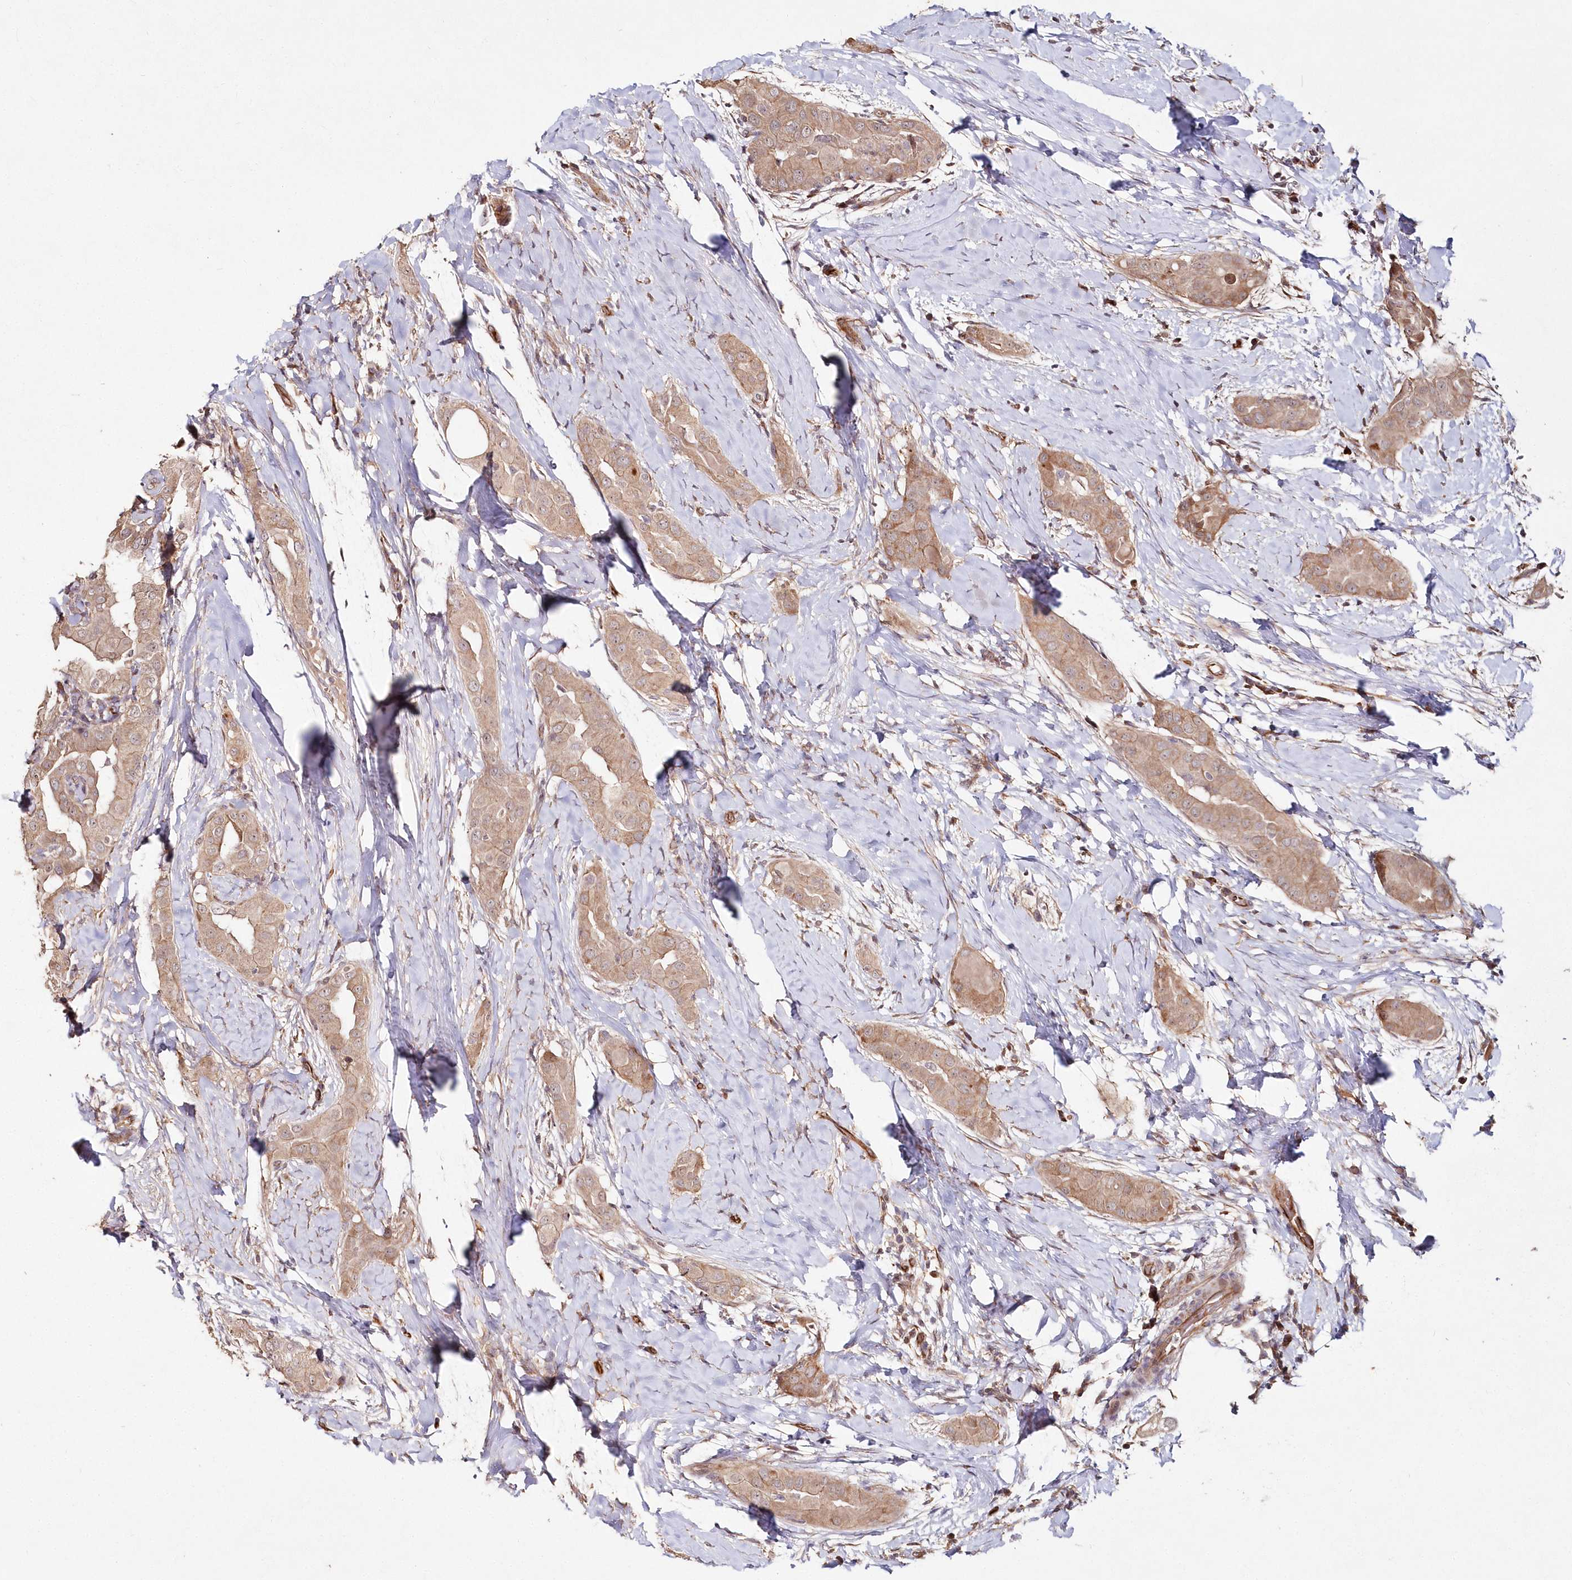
{"staining": {"intensity": "moderate", "quantity": ">75%", "location": "cytoplasmic/membranous"}, "tissue": "thyroid cancer", "cell_type": "Tumor cells", "image_type": "cancer", "snomed": [{"axis": "morphology", "description": "Papillary adenocarcinoma, NOS"}, {"axis": "topography", "description": "Thyroid gland"}], "caption": "Papillary adenocarcinoma (thyroid) stained with immunohistochemistry (IHC) displays moderate cytoplasmic/membranous expression in about >75% of tumor cells.", "gene": "HYCC2", "patient": {"sex": "male", "age": 33}}